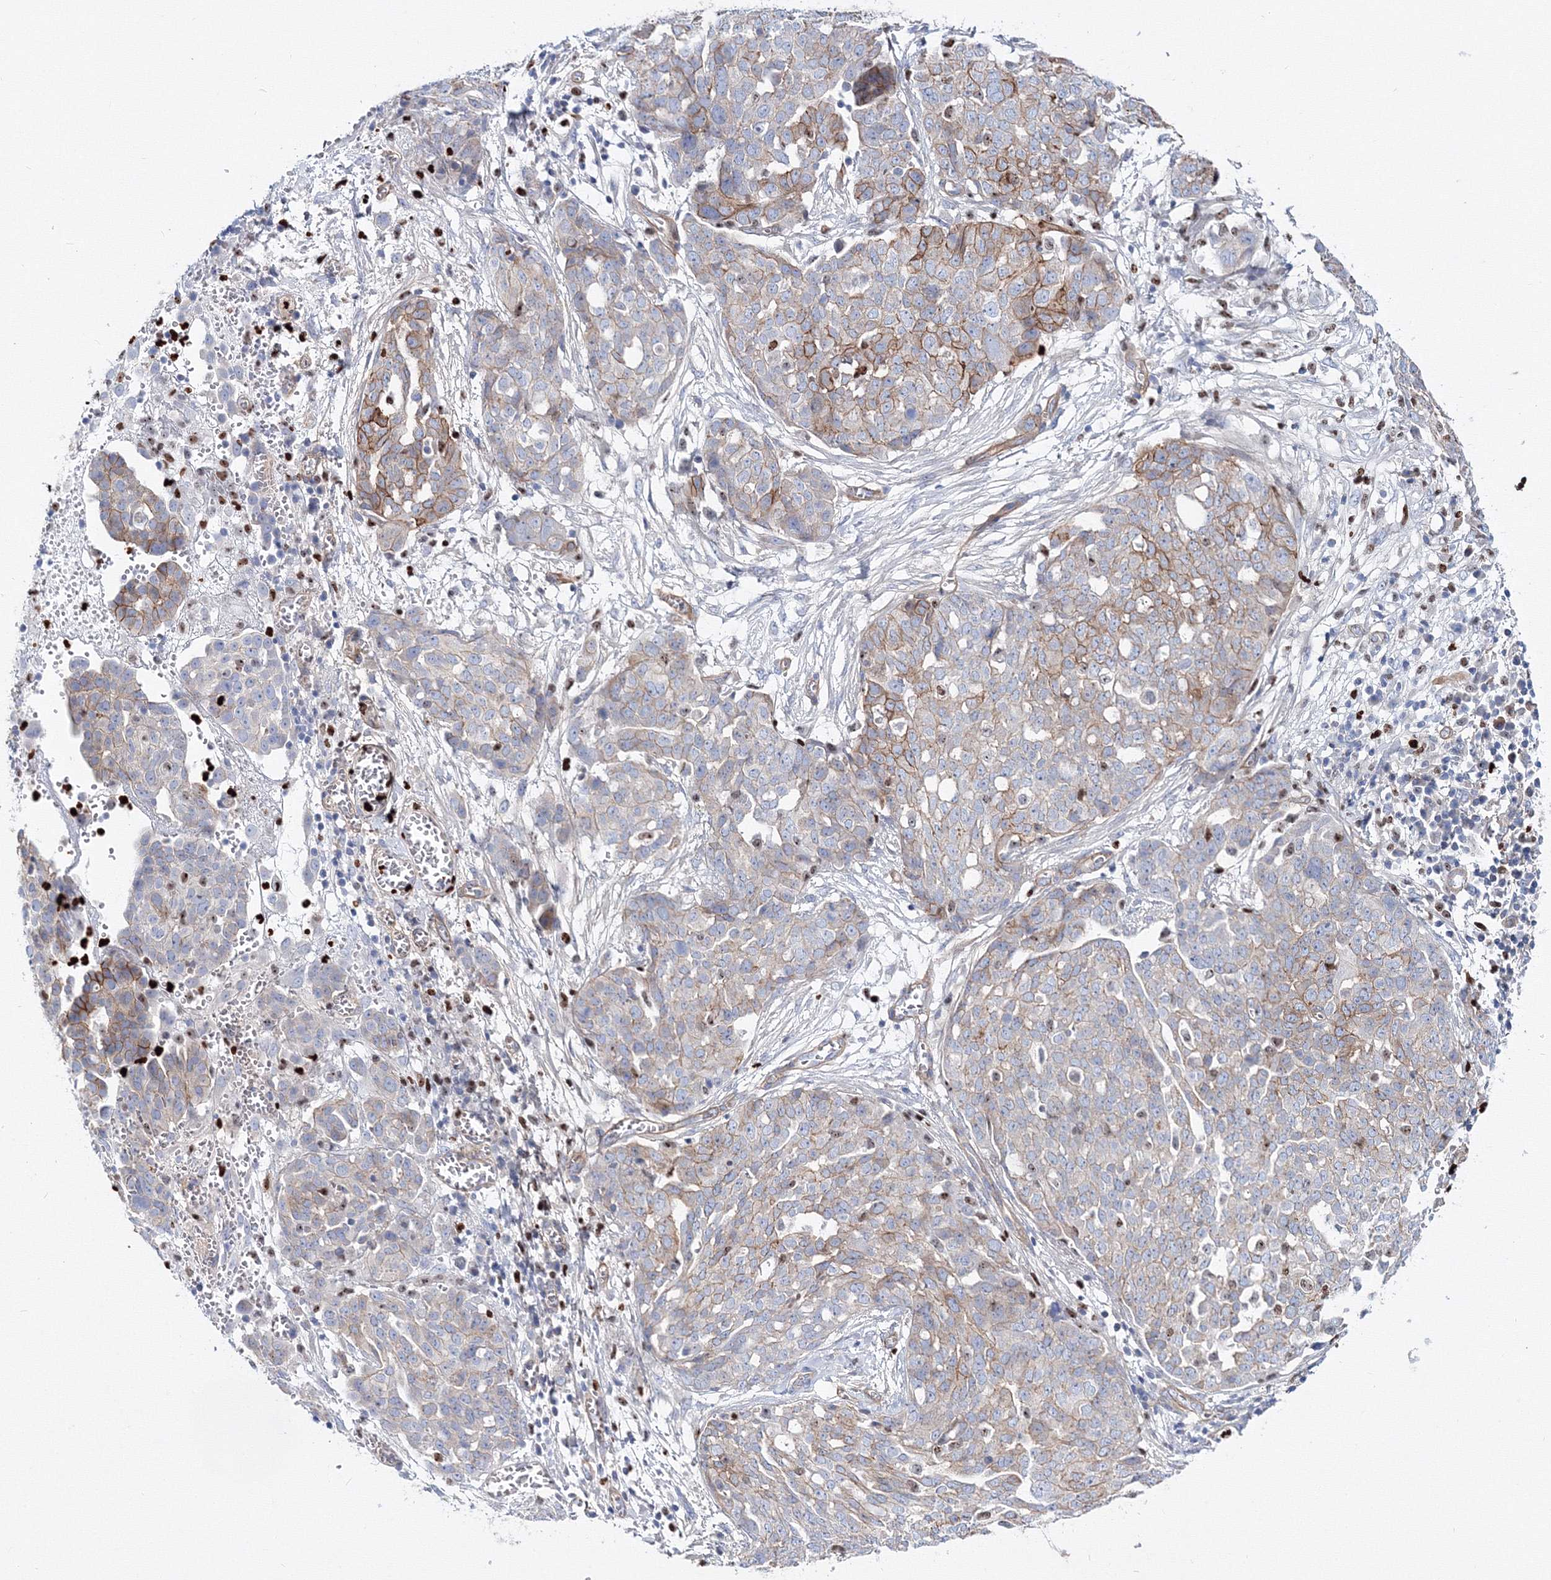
{"staining": {"intensity": "moderate", "quantity": "25%-75%", "location": "cytoplasmic/membranous"}, "tissue": "ovarian cancer", "cell_type": "Tumor cells", "image_type": "cancer", "snomed": [{"axis": "morphology", "description": "Cystadenocarcinoma, serous, NOS"}, {"axis": "topography", "description": "Soft tissue"}, {"axis": "topography", "description": "Ovary"}], "caption": "The histopathology image exhibits staining of ovarian cancer (serous cystadenocarcinoma), revealing moderate cytoplasmic/membranous protein staining (brown color) within tumor cells. The protein is stained brown, and the nuclei are stained in blue (DAB IHC with brightfield microscopy, high magnification).", "gene": "C11orf52", "patient": {"sex": "female", "age": 57}}